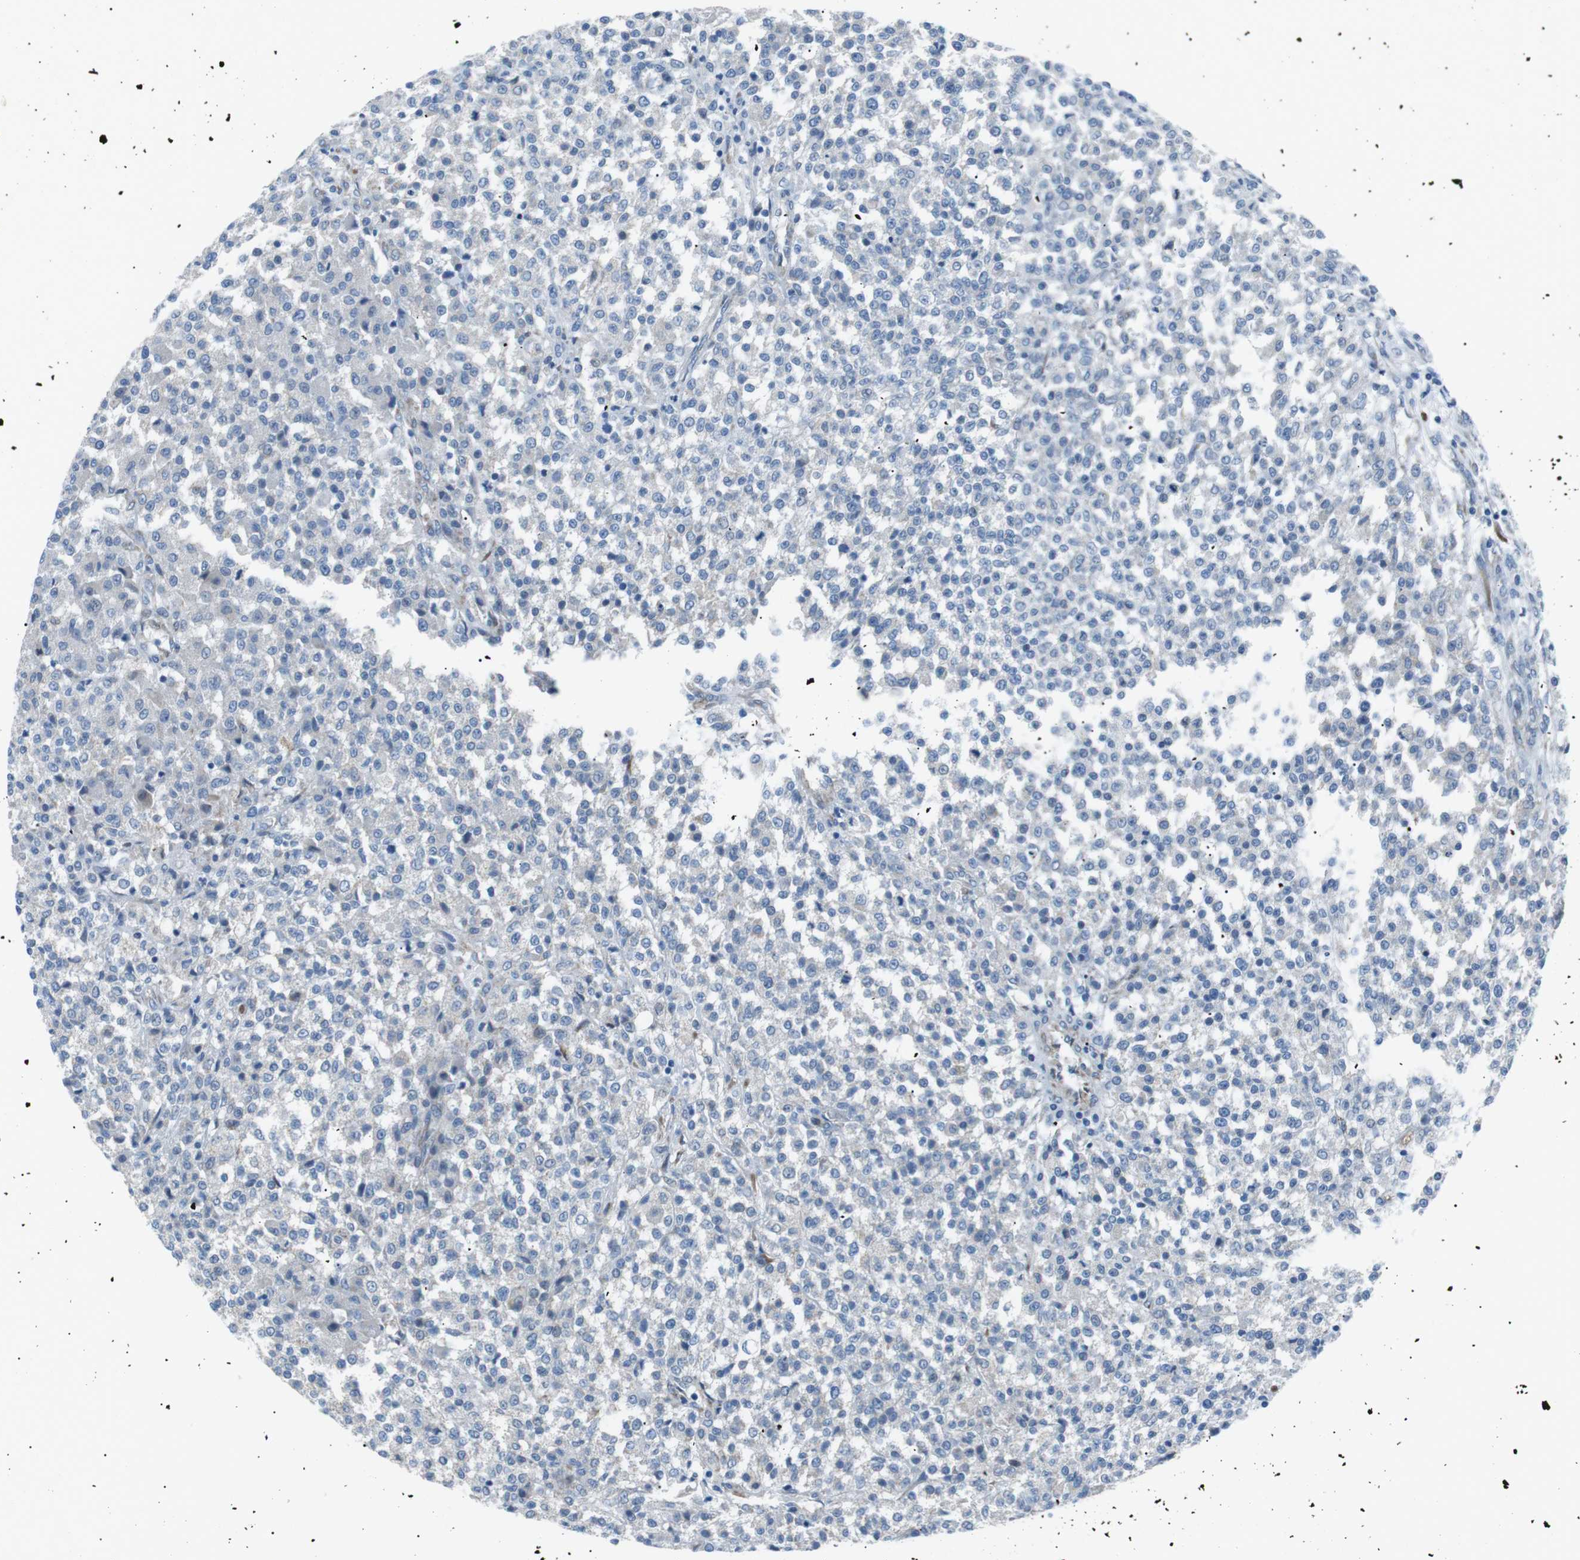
{"staining": {"intensity": "negative", "quantity": "none", "location": "none"}, "tissue": "testis cancer", "cell_type": "Tumor cells", "image_type": "cancer", "snomed": [{"axis": "morphology", "description": "Seminoma, NOS"}, {"axis": "topography", "description": "Testis"}], "caption": "Immunohistochemical staining of human testis cancer (seminoma) reveals no significant positivity in tumor cells. (Stains: DAB immunohistochemistry with hematoxylin counter stain, Microscopy: brightfield microscopy at high magnification).", "gene": "MTARC2", "patient": {"sex": "male", "age": 59}}